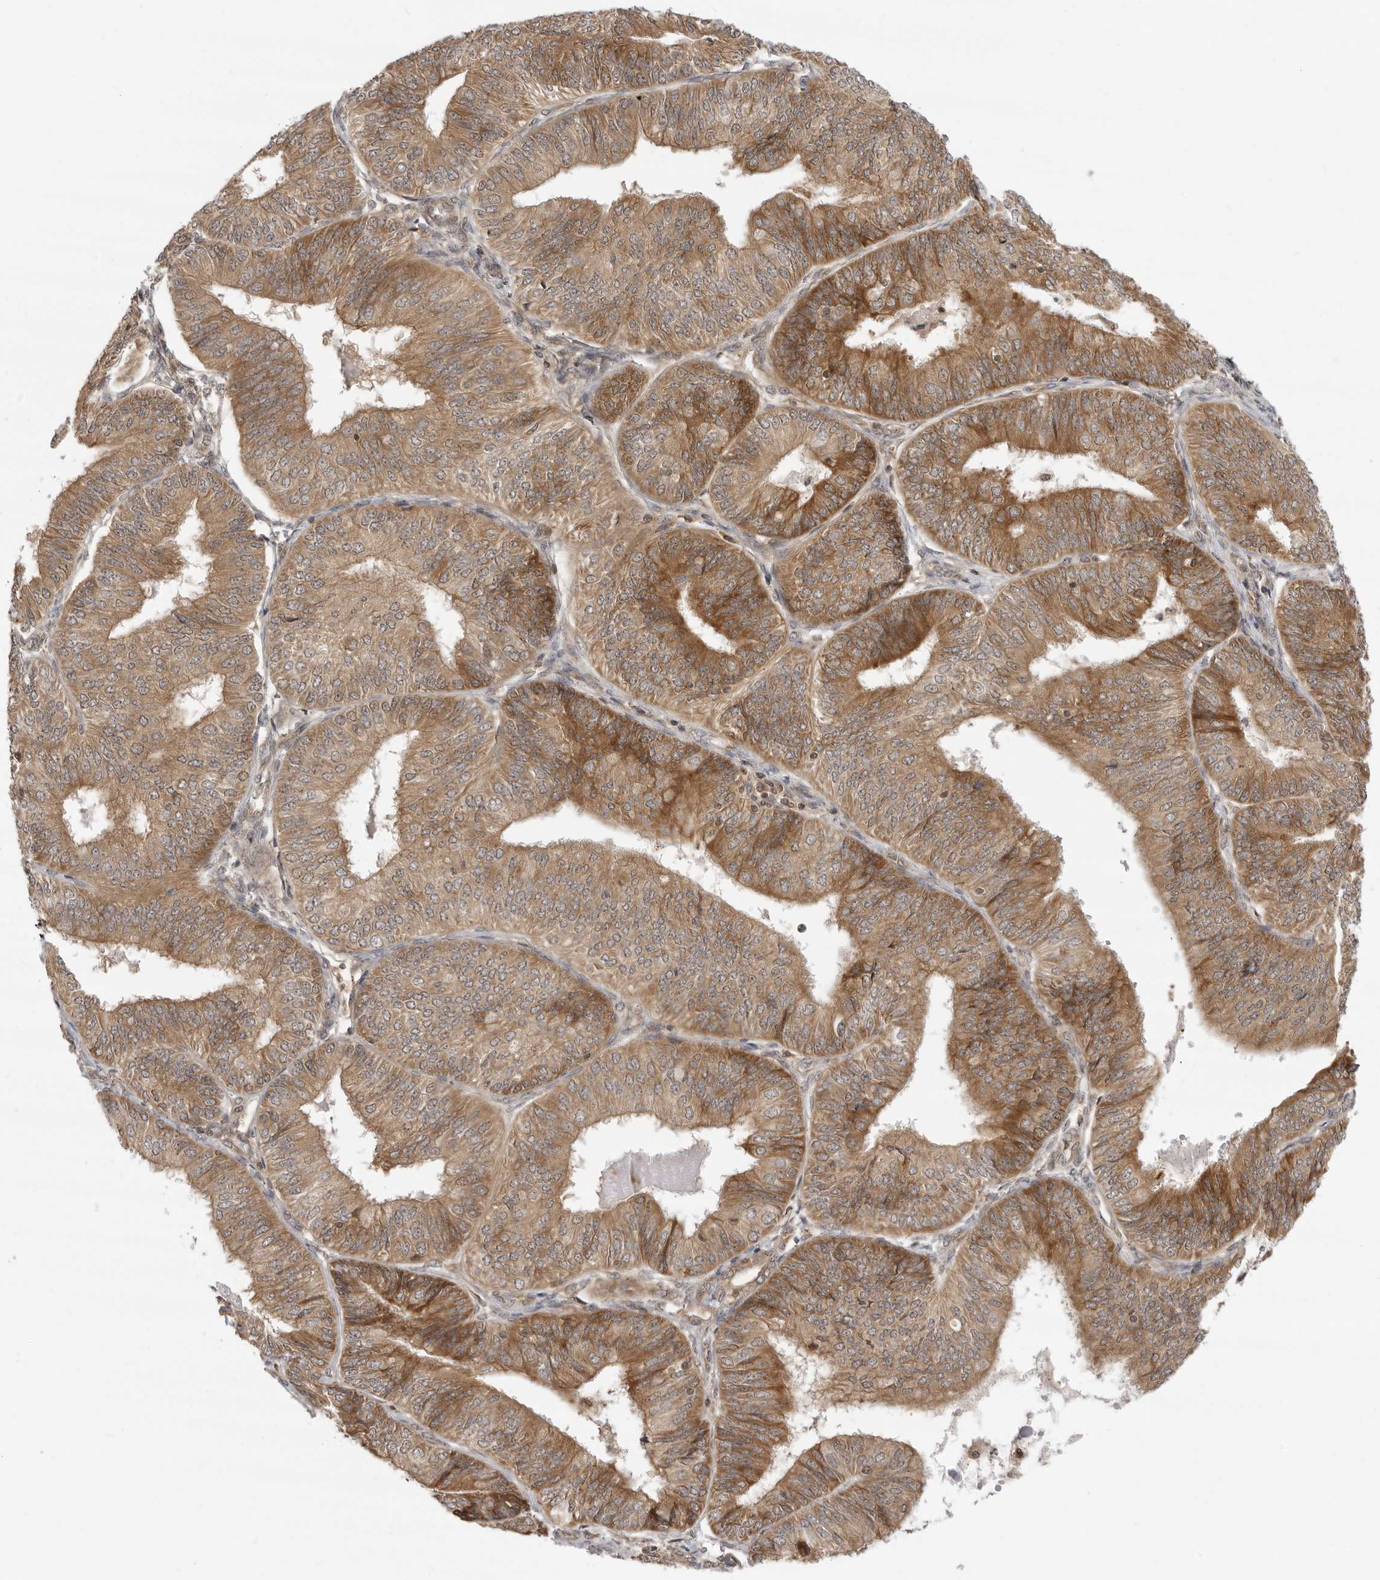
{"staining": {"intensity": "moderate", "quantity": ">75%", "location": "cytoplasmic/membranous"}, "tissue": "endometrial cancer", "cell_type": "Tumor cells", "image_type": "cancer", "snomed": [{"axis": "morphology", "description": "Adenocarcinoma, NOS"}, {"axis": "topography", "description": "Endometrium"}], "caption": "Endometrial cancer (adenocarcinoma) tissue demonstrates moderate cytoplasmic/membranous staining in about >75% of tumor cells, visualized by immunohistochemistry.", "gene": "PRRC2A", "patient": {"sex": "female", "age": 58}}